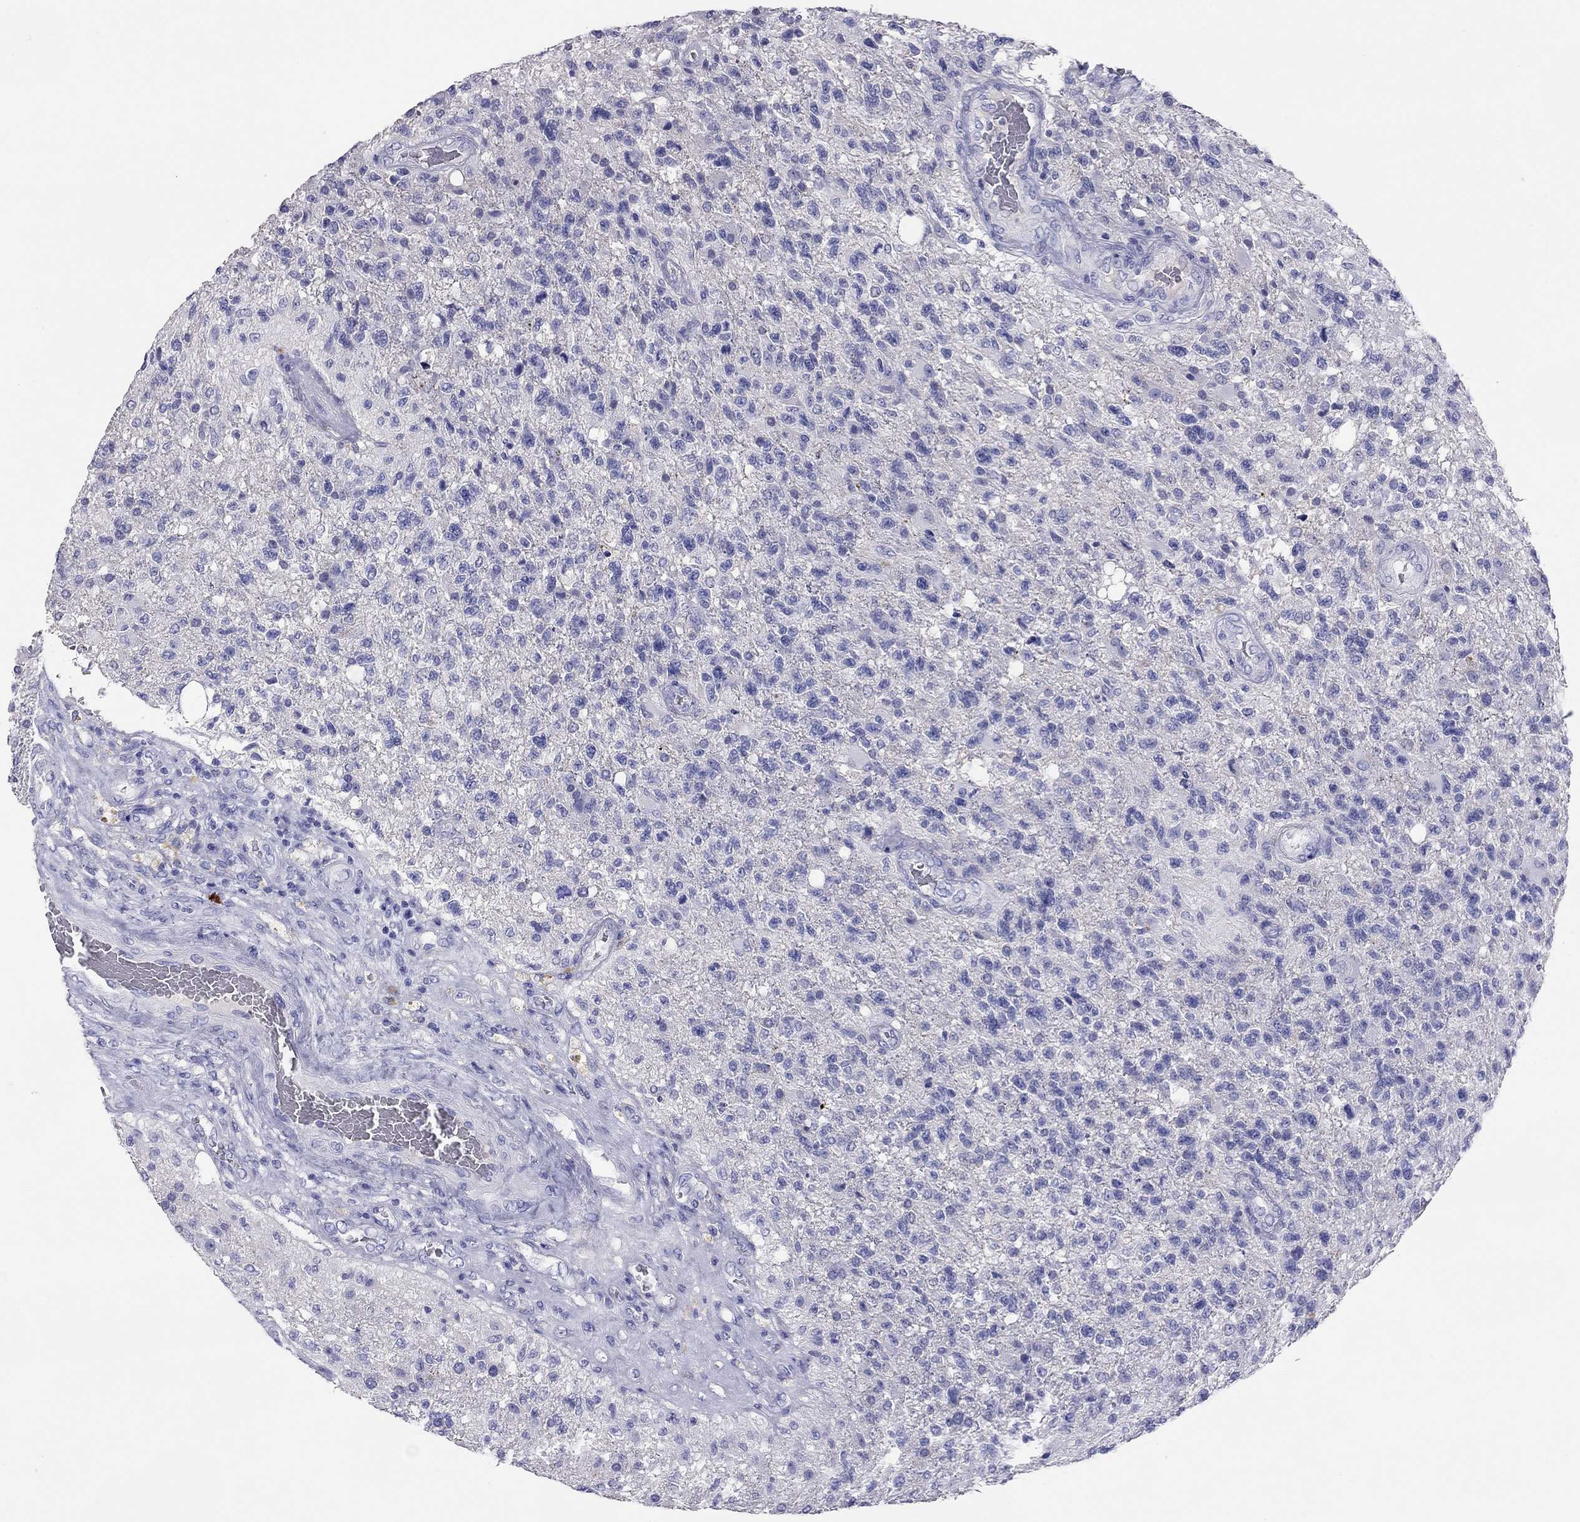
{"staining": {"intensity": "negative", "quantity": "none", "location": "none"}, "tissue": "glioma", "cell_type": "Tumor cells", "image_type": "cancer", "snomed": [{"axis": "morphology", "description": "Glioma, malignant, High grade"}, {"axis": "topography", "description": "Brain"}], "caption": "Immunohistochemistry (IHC) image of neoplastic tissue: human malignant high-grade glioma stained with DAB (3,3'-diaminobenzidine) exhibits no significant protein expression in tumor cells. (Immunohistochemistry, brightfield microscopy, high magnification).", "gene": "CALHM1", "patient": {"sex": "male", "age": 56}}